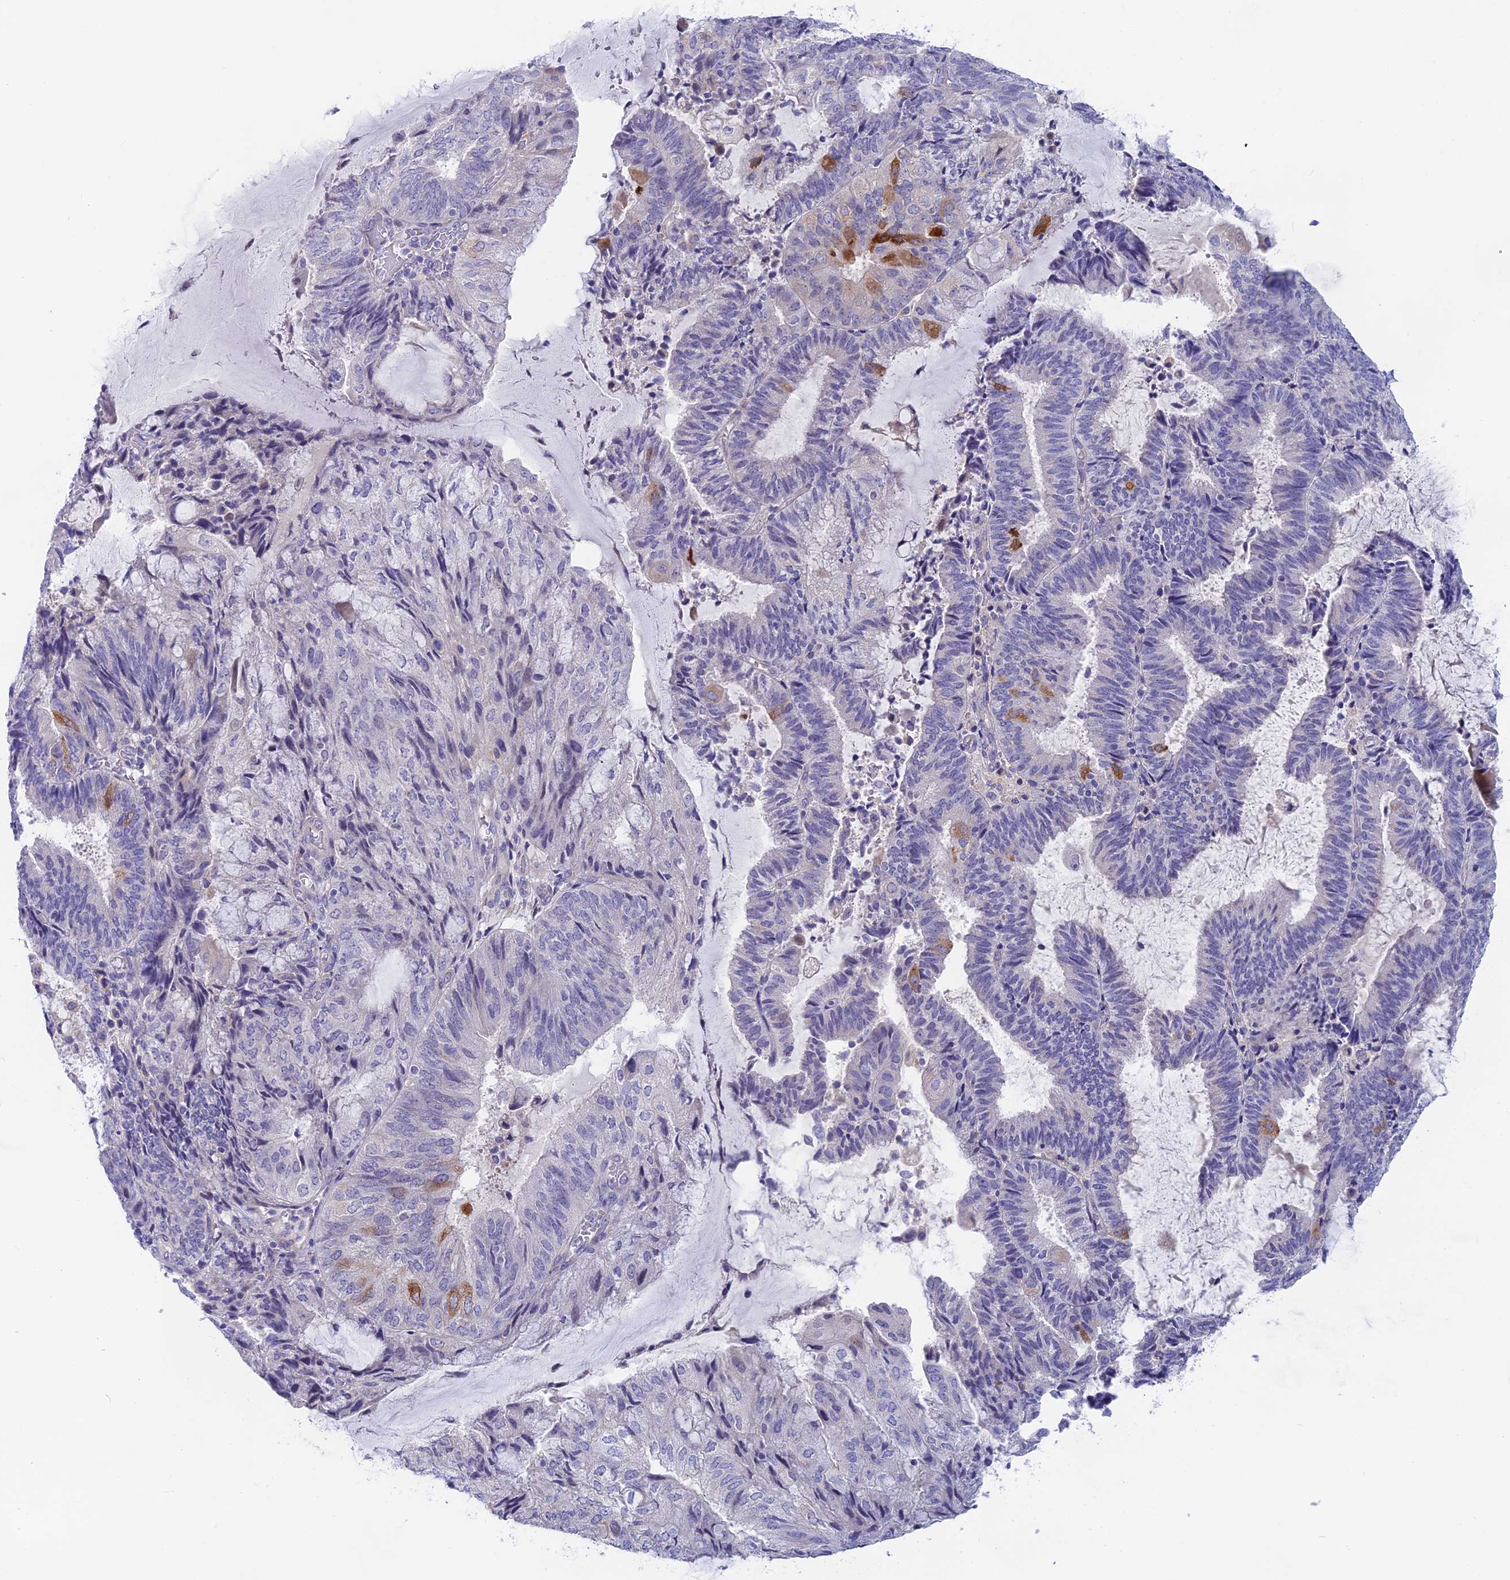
{"staining": {"intensity": "moderate", "quantity": "<25%", "location": "cytoplasmic/membranous"}, "tissue": "endometrial cancer", "cell_type": "Tumor cells", "image_type": "cancer", "snomed": [{"axis": "morphology", "description": "Adenocarcinoma, NOS"}, {"axis": "topography", "description": "Endometrium"}], "caption": "Adenocarcinoma (endometrial) stained with immunohistochemistry (IHC) shows moderate cytoplasmic/membranous staining in approximately <25% of tumor cells.", "gene": "GLB1L", "patient": {"sex": "female", "age": 81}}